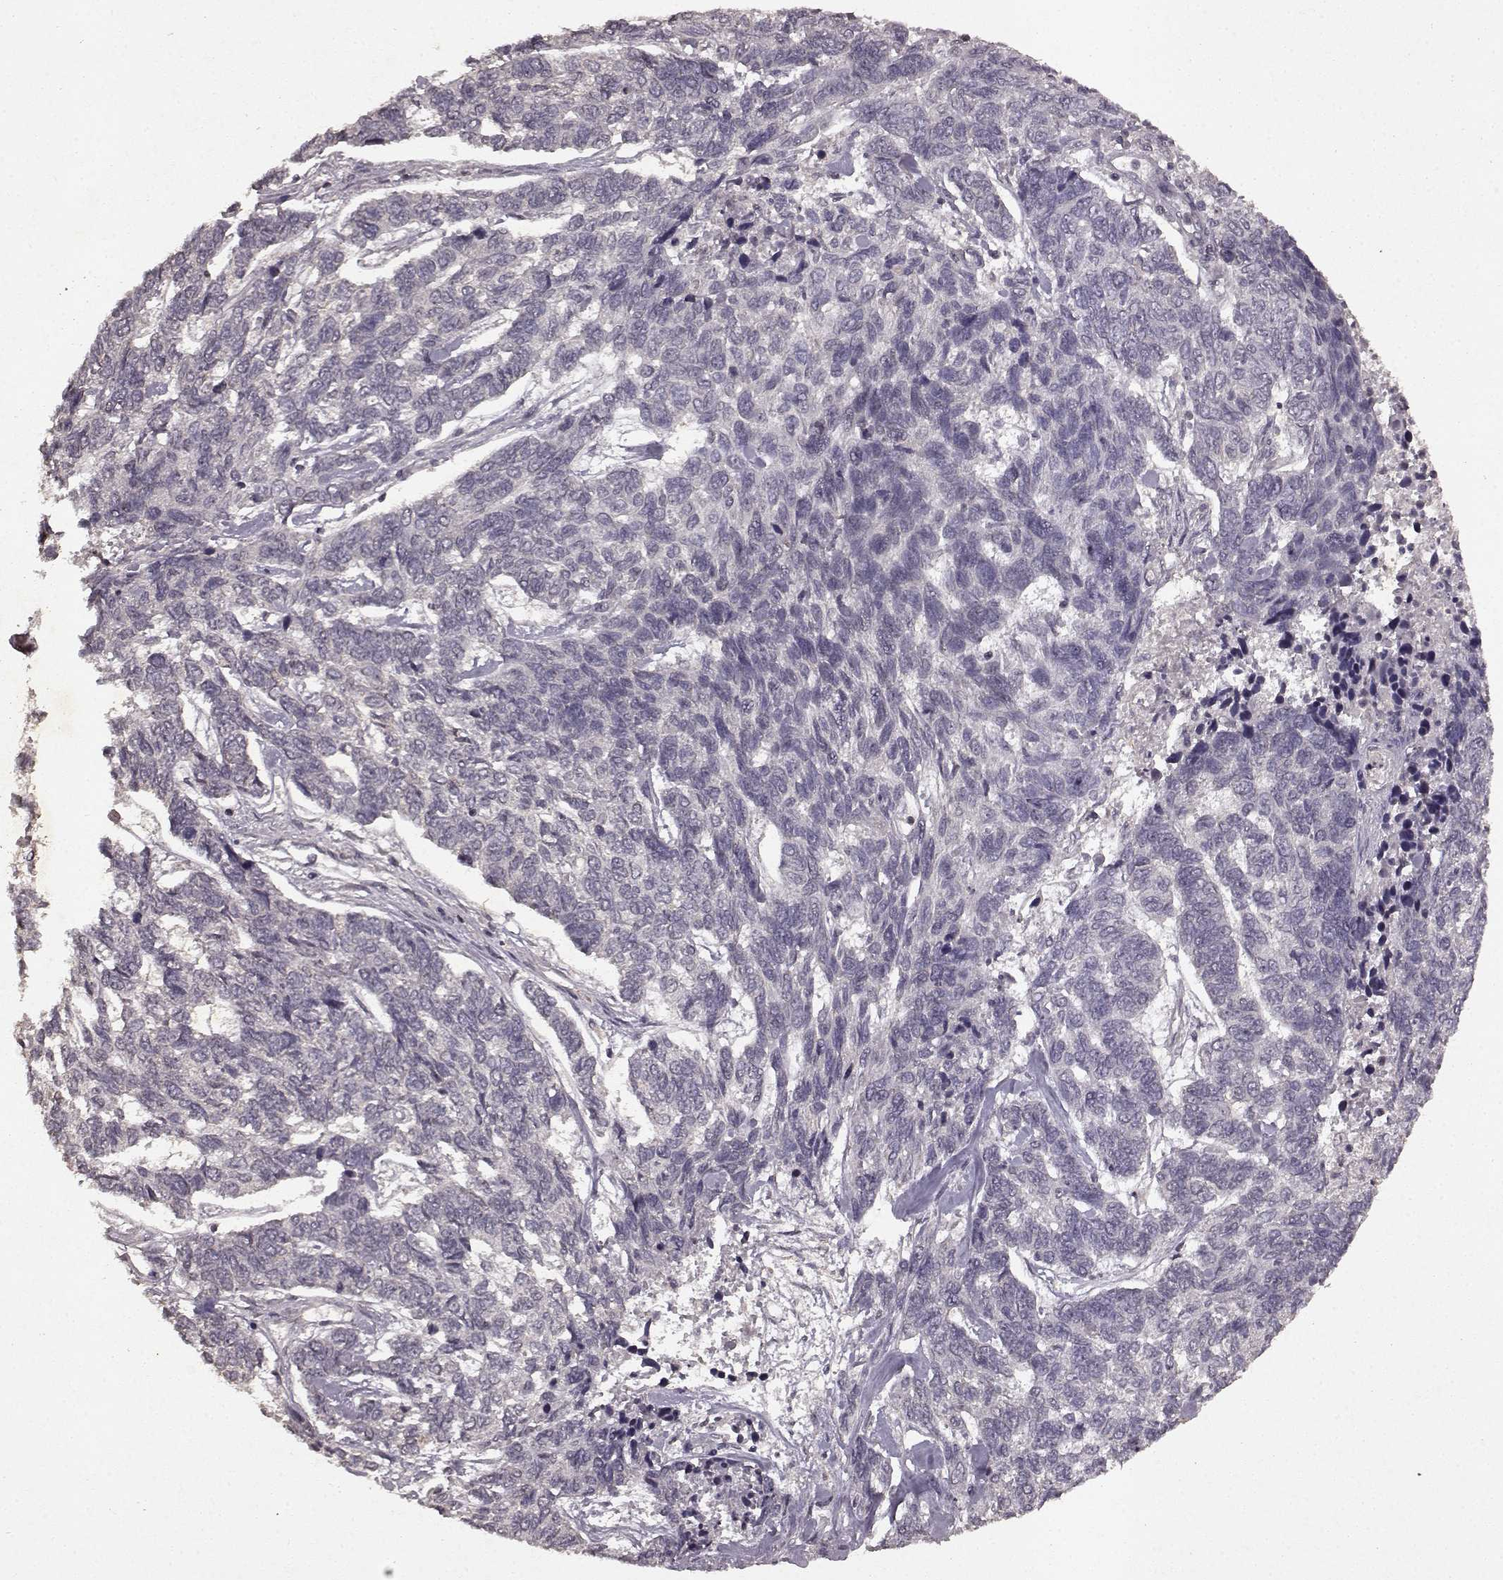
{"staining": {"intensity": "negative", "quantity": "none", "location": "none"}, "tissue": "skin cancer", "cell_type": "Tumor cells", "image_type": "cancer", "snomed": [{"axis": "morphology", "description": "Basal cell carcinoma"}, {"axis": "topography", "description": "Skin"}], "caption": "Protein analysis of basal cell carcinoma (skin) displays no significant expression in tumor cells.", "gene": "LHB", "patient": {"sex": "female", "age": 65}}